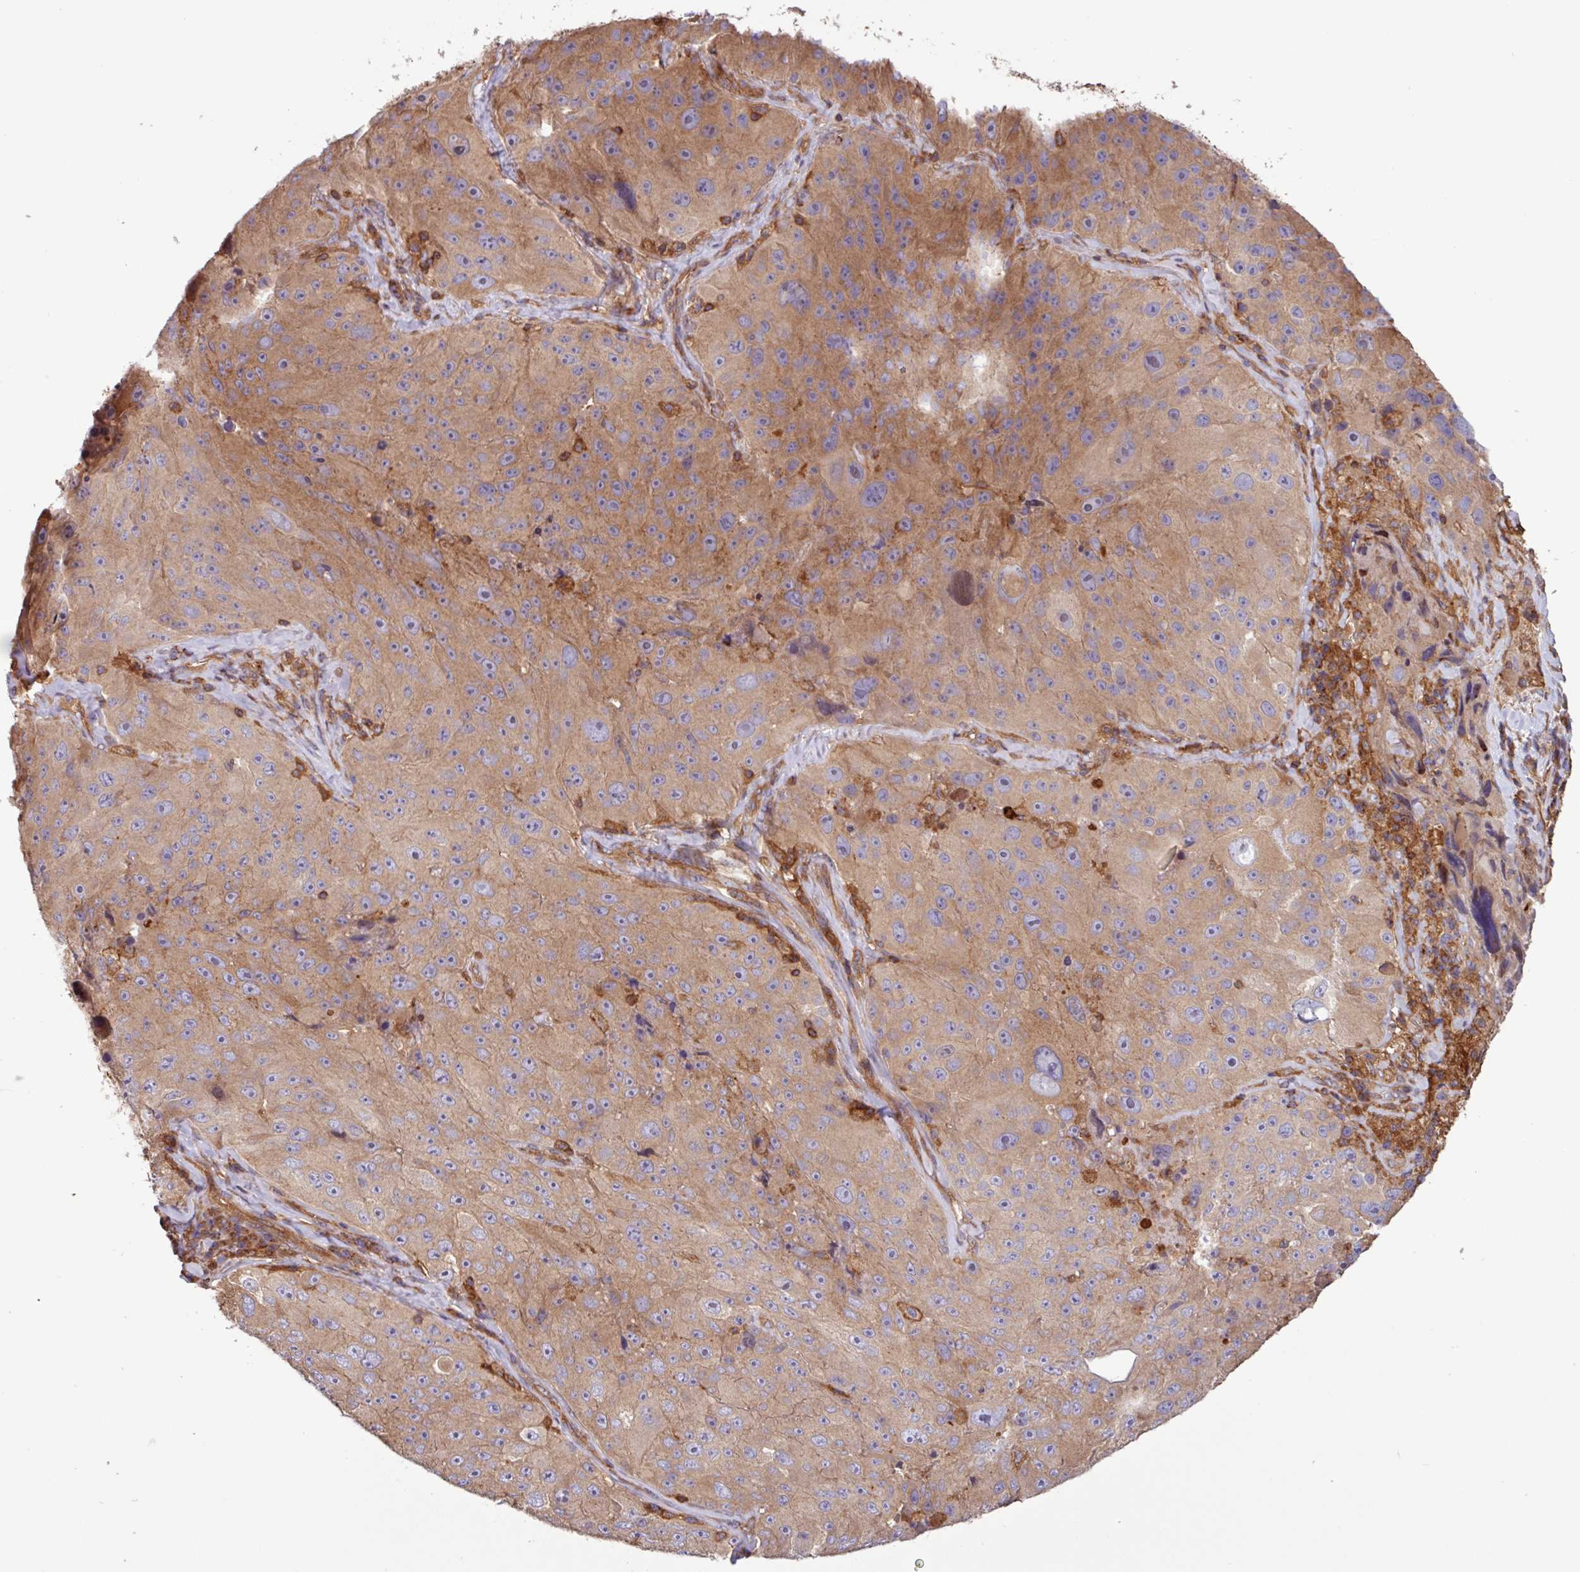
{"staining": {"intensity": "moderate", "quantity": "<25%", "location": "cytoplasmic/membranous"}, "tissue": "melanoma", "cell_type": "Tumor cells", "image_type": "cancer", "snomed": [{"axis": "morphology", "description": "Malignant melanoma, Metastatic site"}, {"axis": "topography", "description": "Lymph node"}], "caption": "IHC of melanoma exhibits low levels of moderate cytoplasmic/membranous positivity in approximately <25% of tumor cells.", "gene": "ACTR3", "patient": {"sex": "male", "age": 62}}